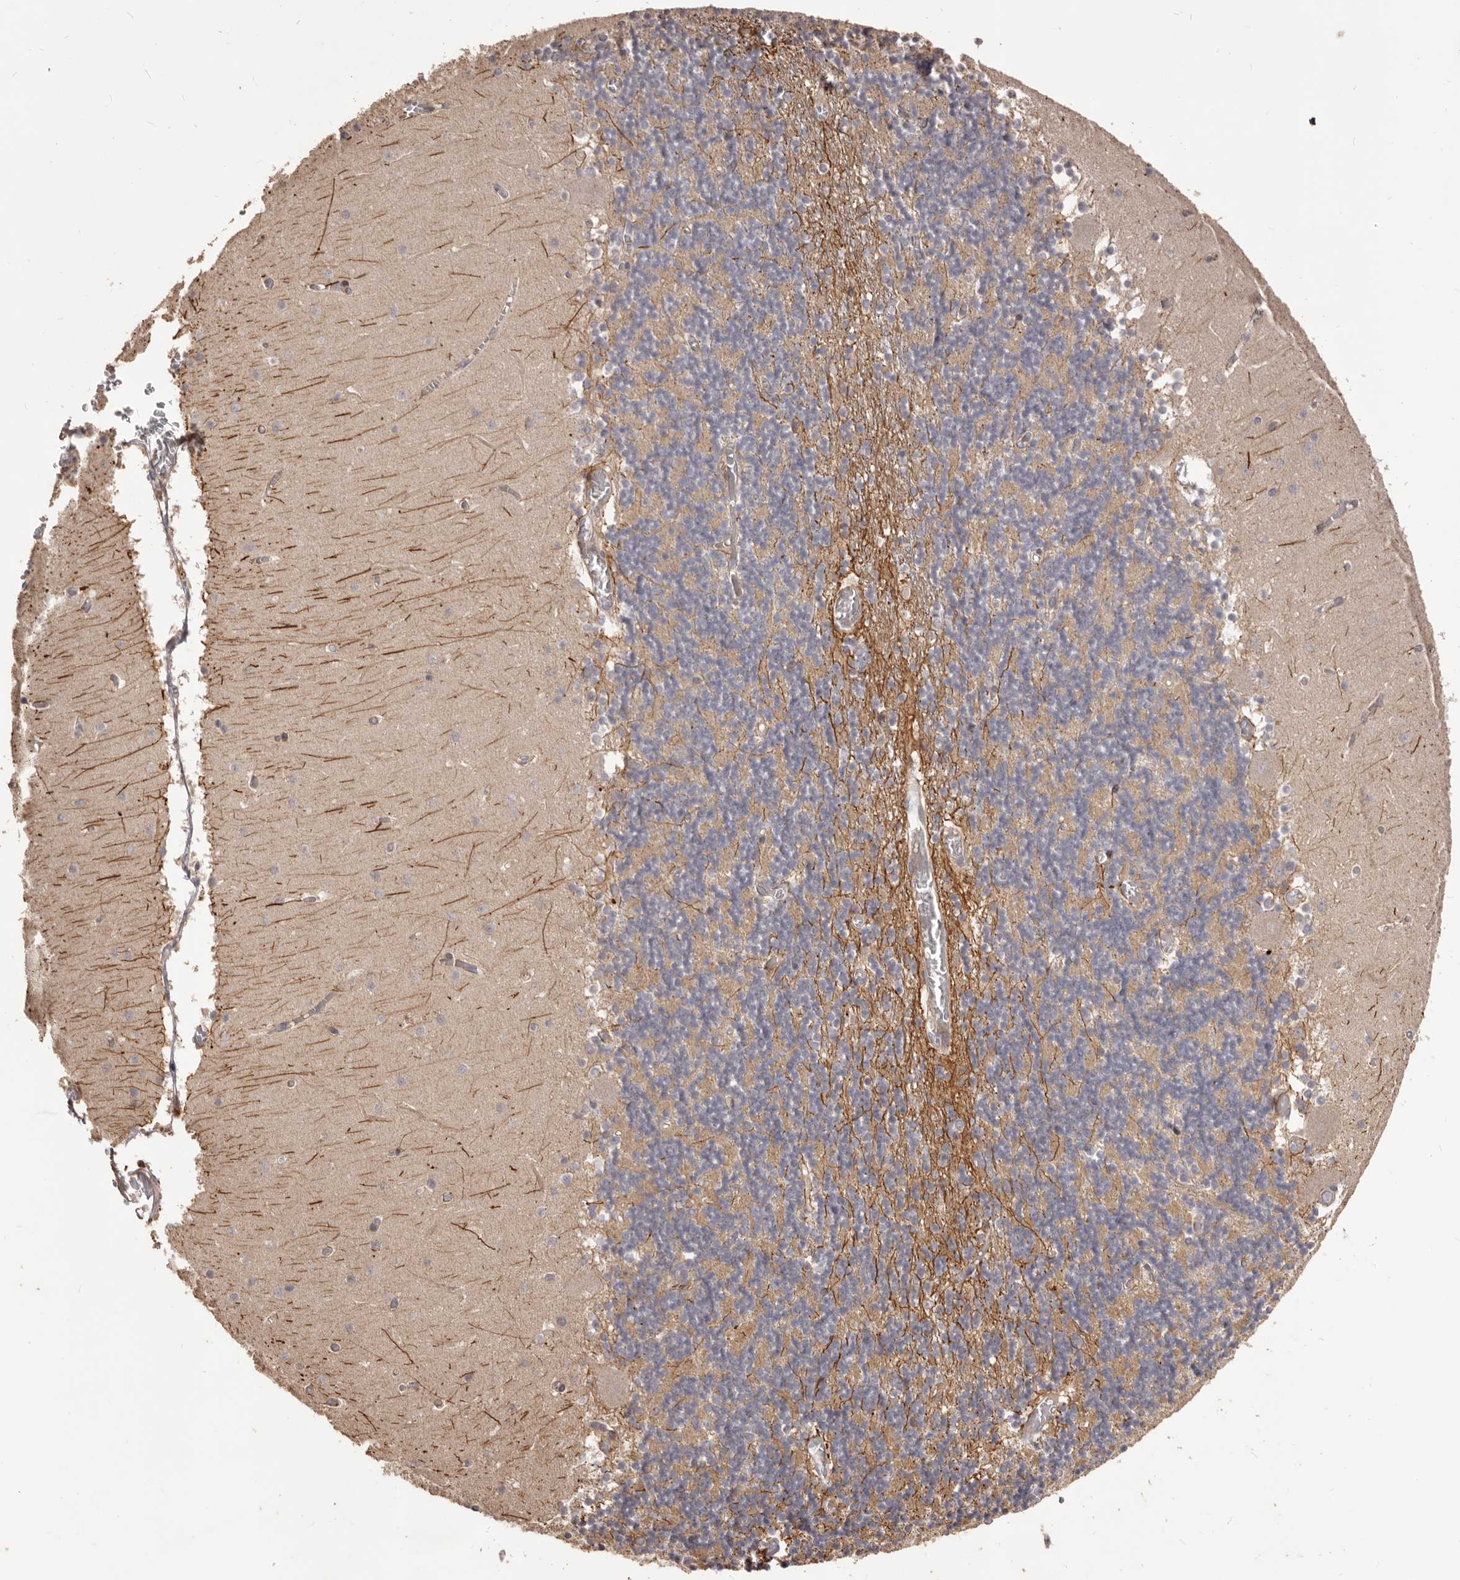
{"staining": {"intensity": "moderate", "quantity": "25%-75%", "location": "cytoplasmic/membranous"}, "tissue": "cerebellum", "cell_type": "Cells in granular layer", "image_type": "normal", "snomed": [{"axis": "morphology", "description": "Normal tissue, NOS"}, {"axis": "topography", "description": "Cerebellum"}], "caption": "Human cerebellum stained with a brown dye shows moderate cytoplasmic/membranous positive expression in about 25%-75% of cells in granular layer.", "gene": "QRSL1", "patient": {"sex": "female", "age": 28}}